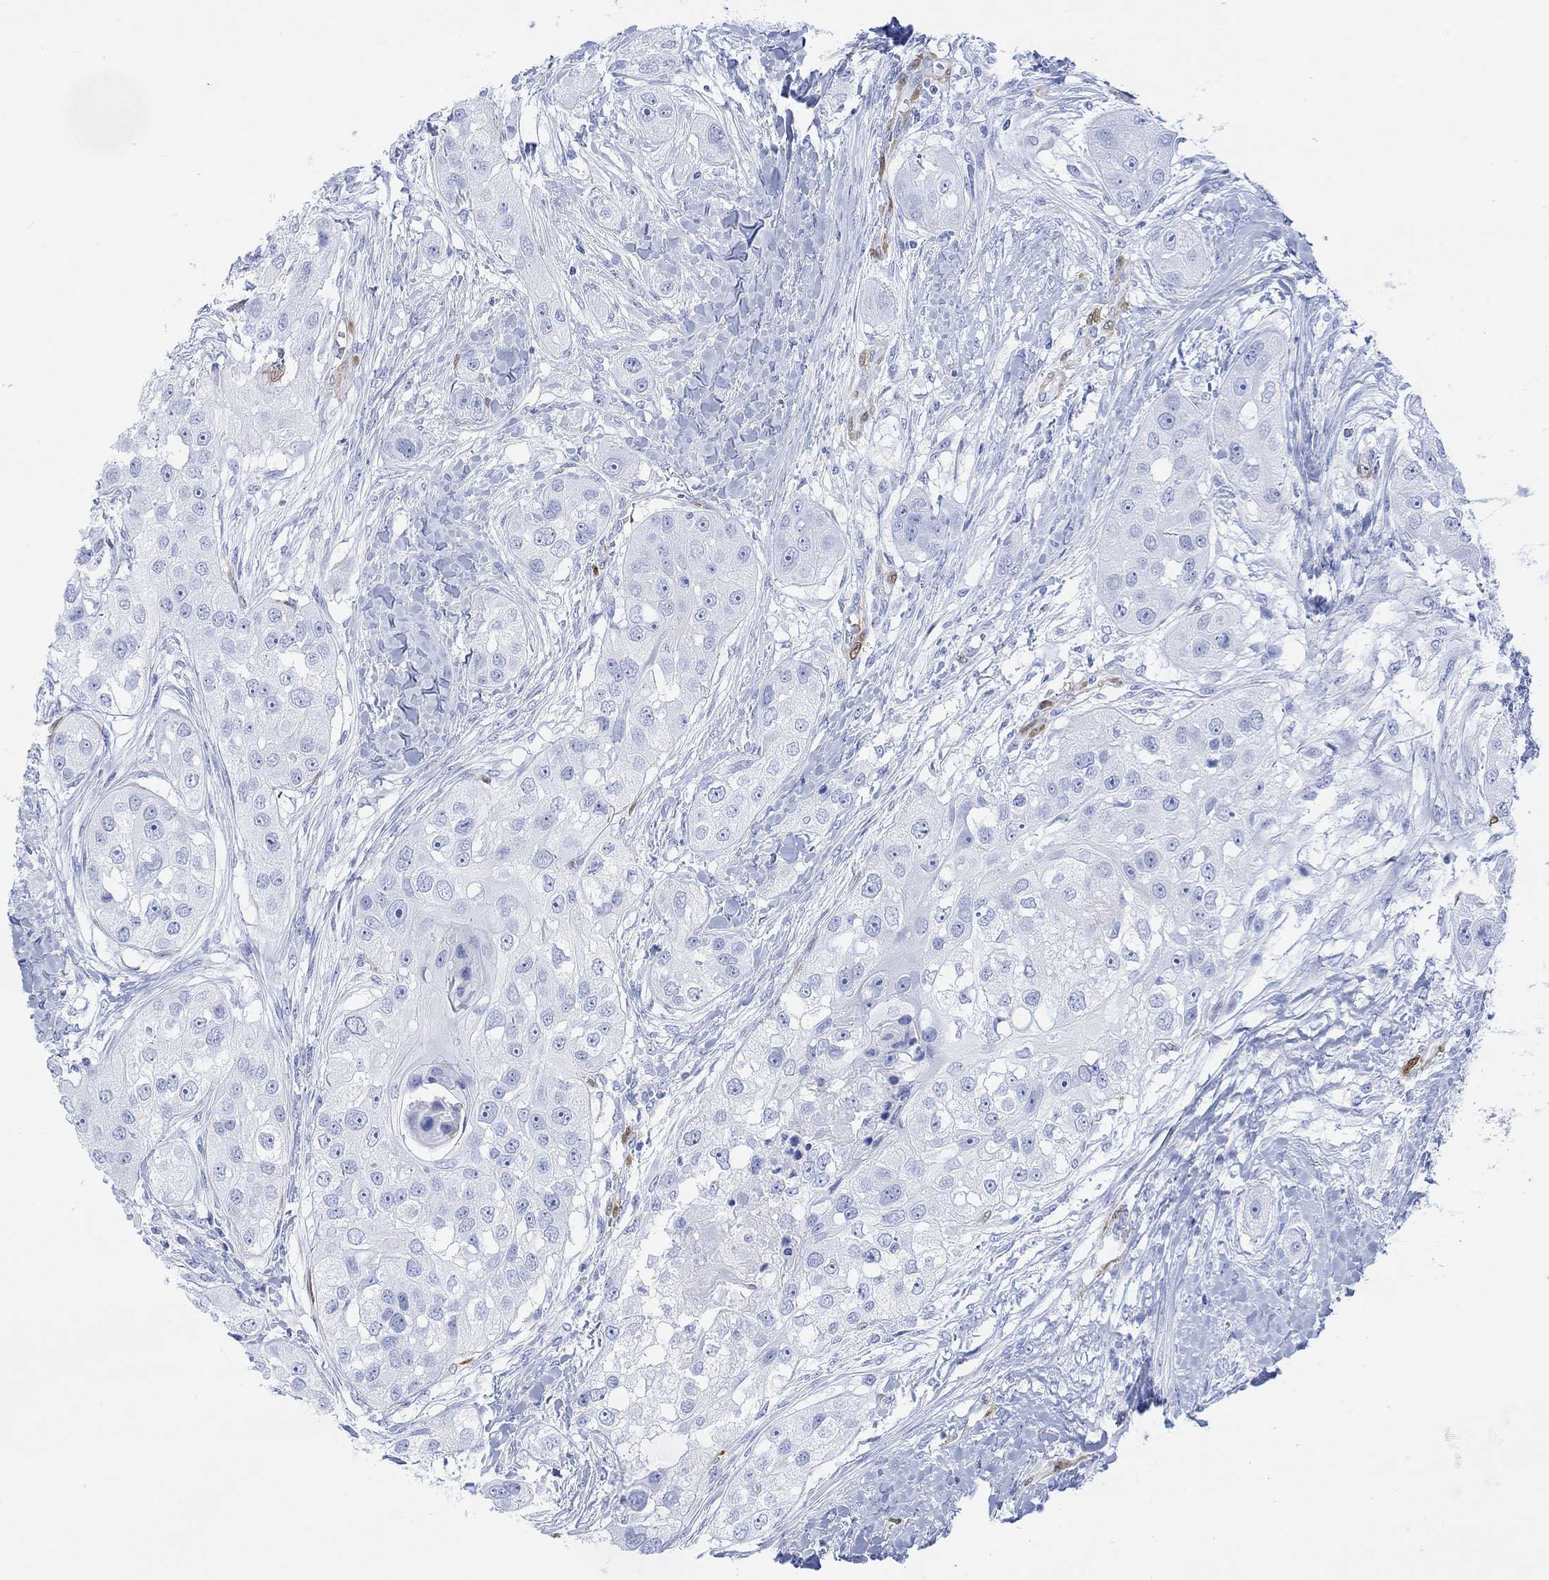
{"staining": {"intensity": "negative", "quantity": "none", "location": "none"}, "tissue": "head and neck cancer", "cell_type": "Tumor cells", "image_type": "cancer", "snomed": [{"axis": "morphology", "description": "Normal tissue, NOS"}, {"axis": "morphology", "description": "Squamous cell carcinoma, NOS"}, {"axis": "topography", "description": "Skeletal muscle"}, {"axis": "topography", "description": "Head-Neck"}], "caption": "This is a histopathology image of IHC staining of head and neck cancer (squamous cell carcinoma), which shows no positivity in tumor cells.", "gene": "TPPP3", "patient": {"sex": "male", "age": 51}}